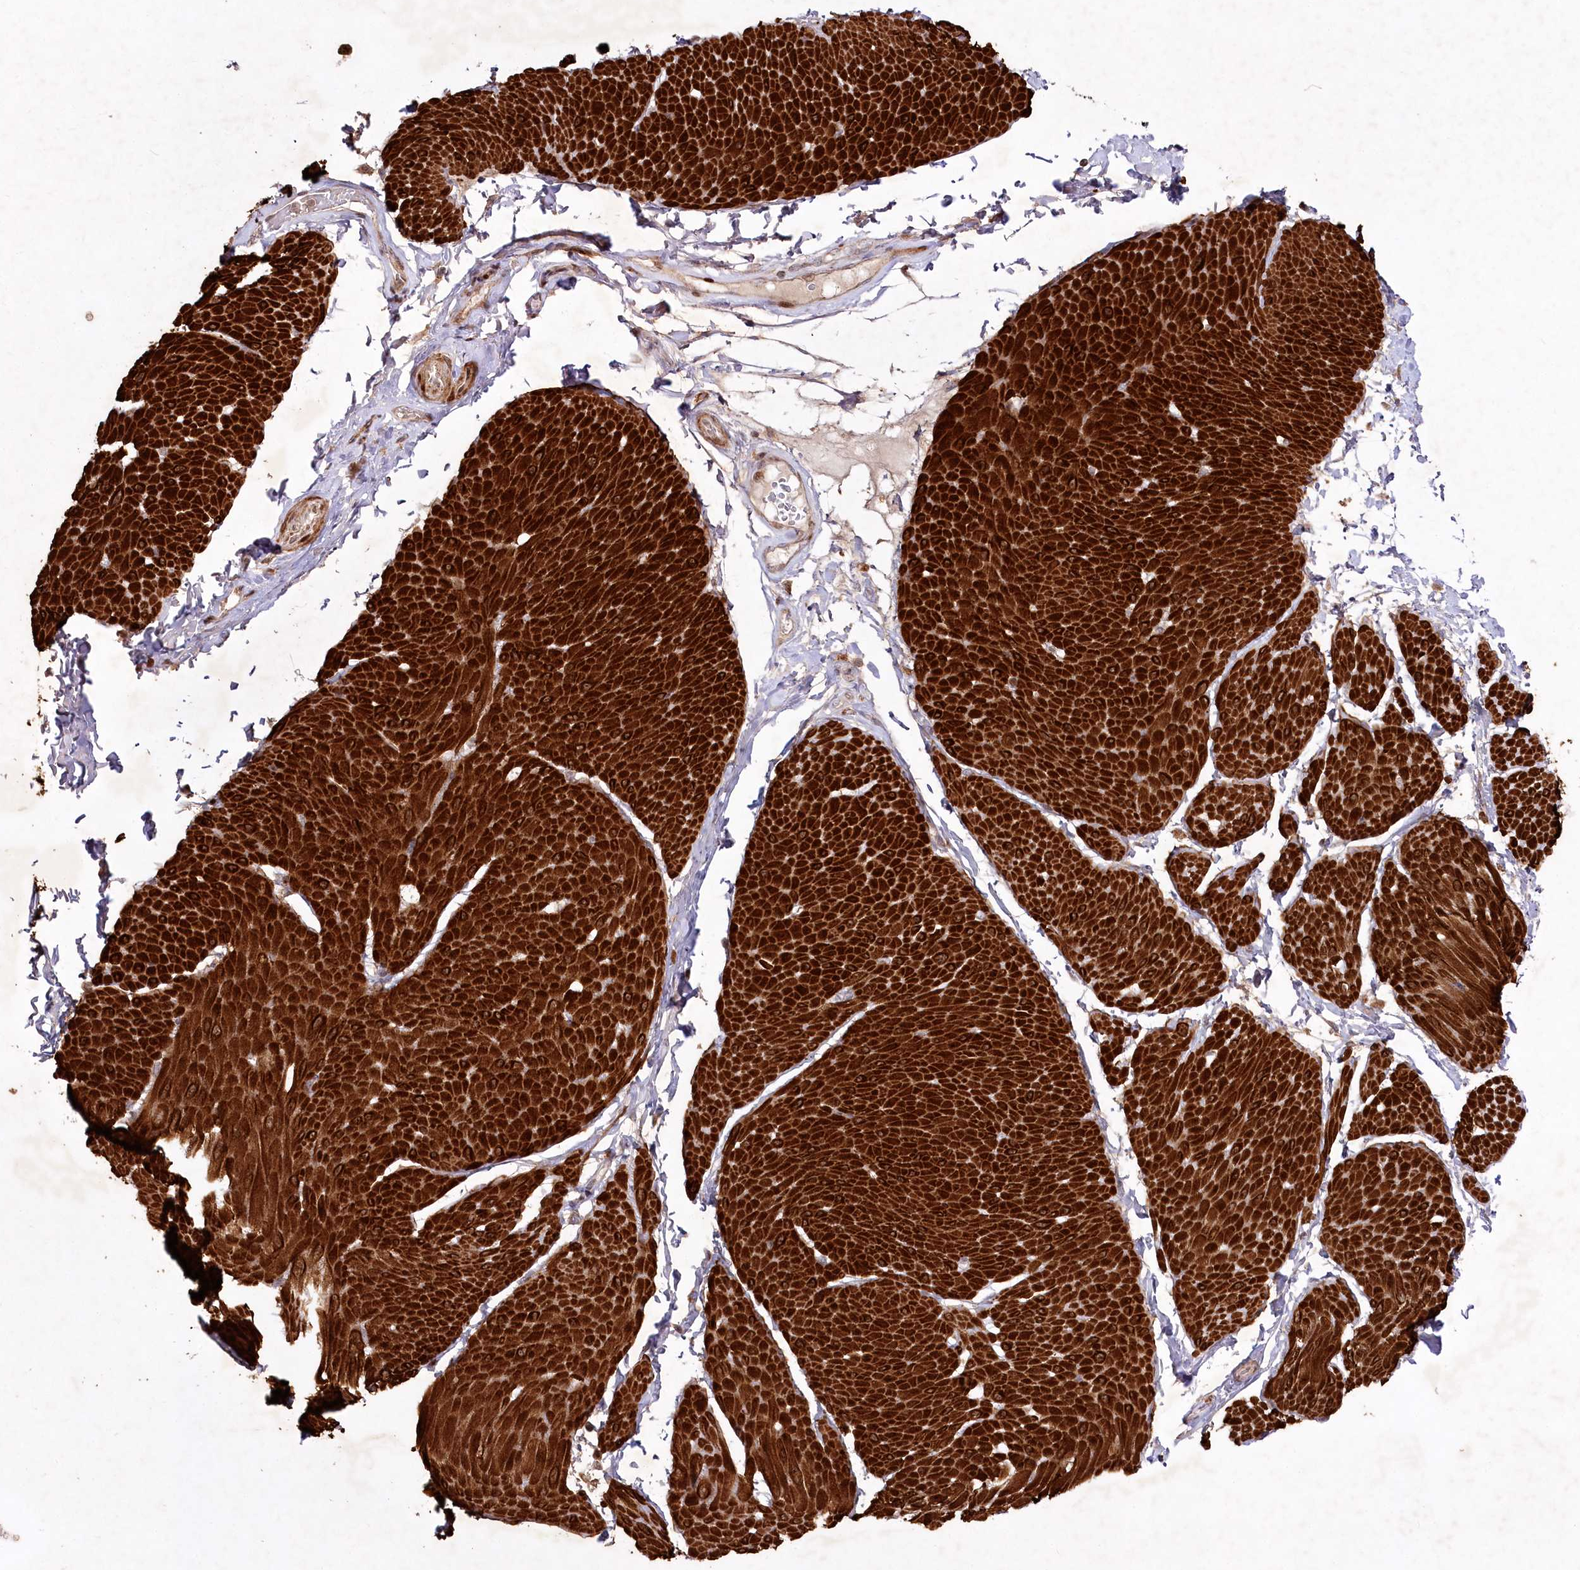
{"staining": {"intensity": "strong", "quantity": ">75%", "location": "cytoplasmic/membranous"}, "tissue": "smooth muscle", "cell_type": "Smooth muscle cells", "image_type": "normal", "snomed": [{"axis": "morphology", "description": "Urothelial carcinoma, High grade"}, {"axis": "topography", "description": "Urinary bladder"}], "caption": "This micrograph reveals IHC staining of benign smooth muscle, with high strong cytoplasmic/membranous expression in approximately >75% of smooth muscle cells.", "gene": "PSTK", "patient": {"sex": "male", "age": 46}}